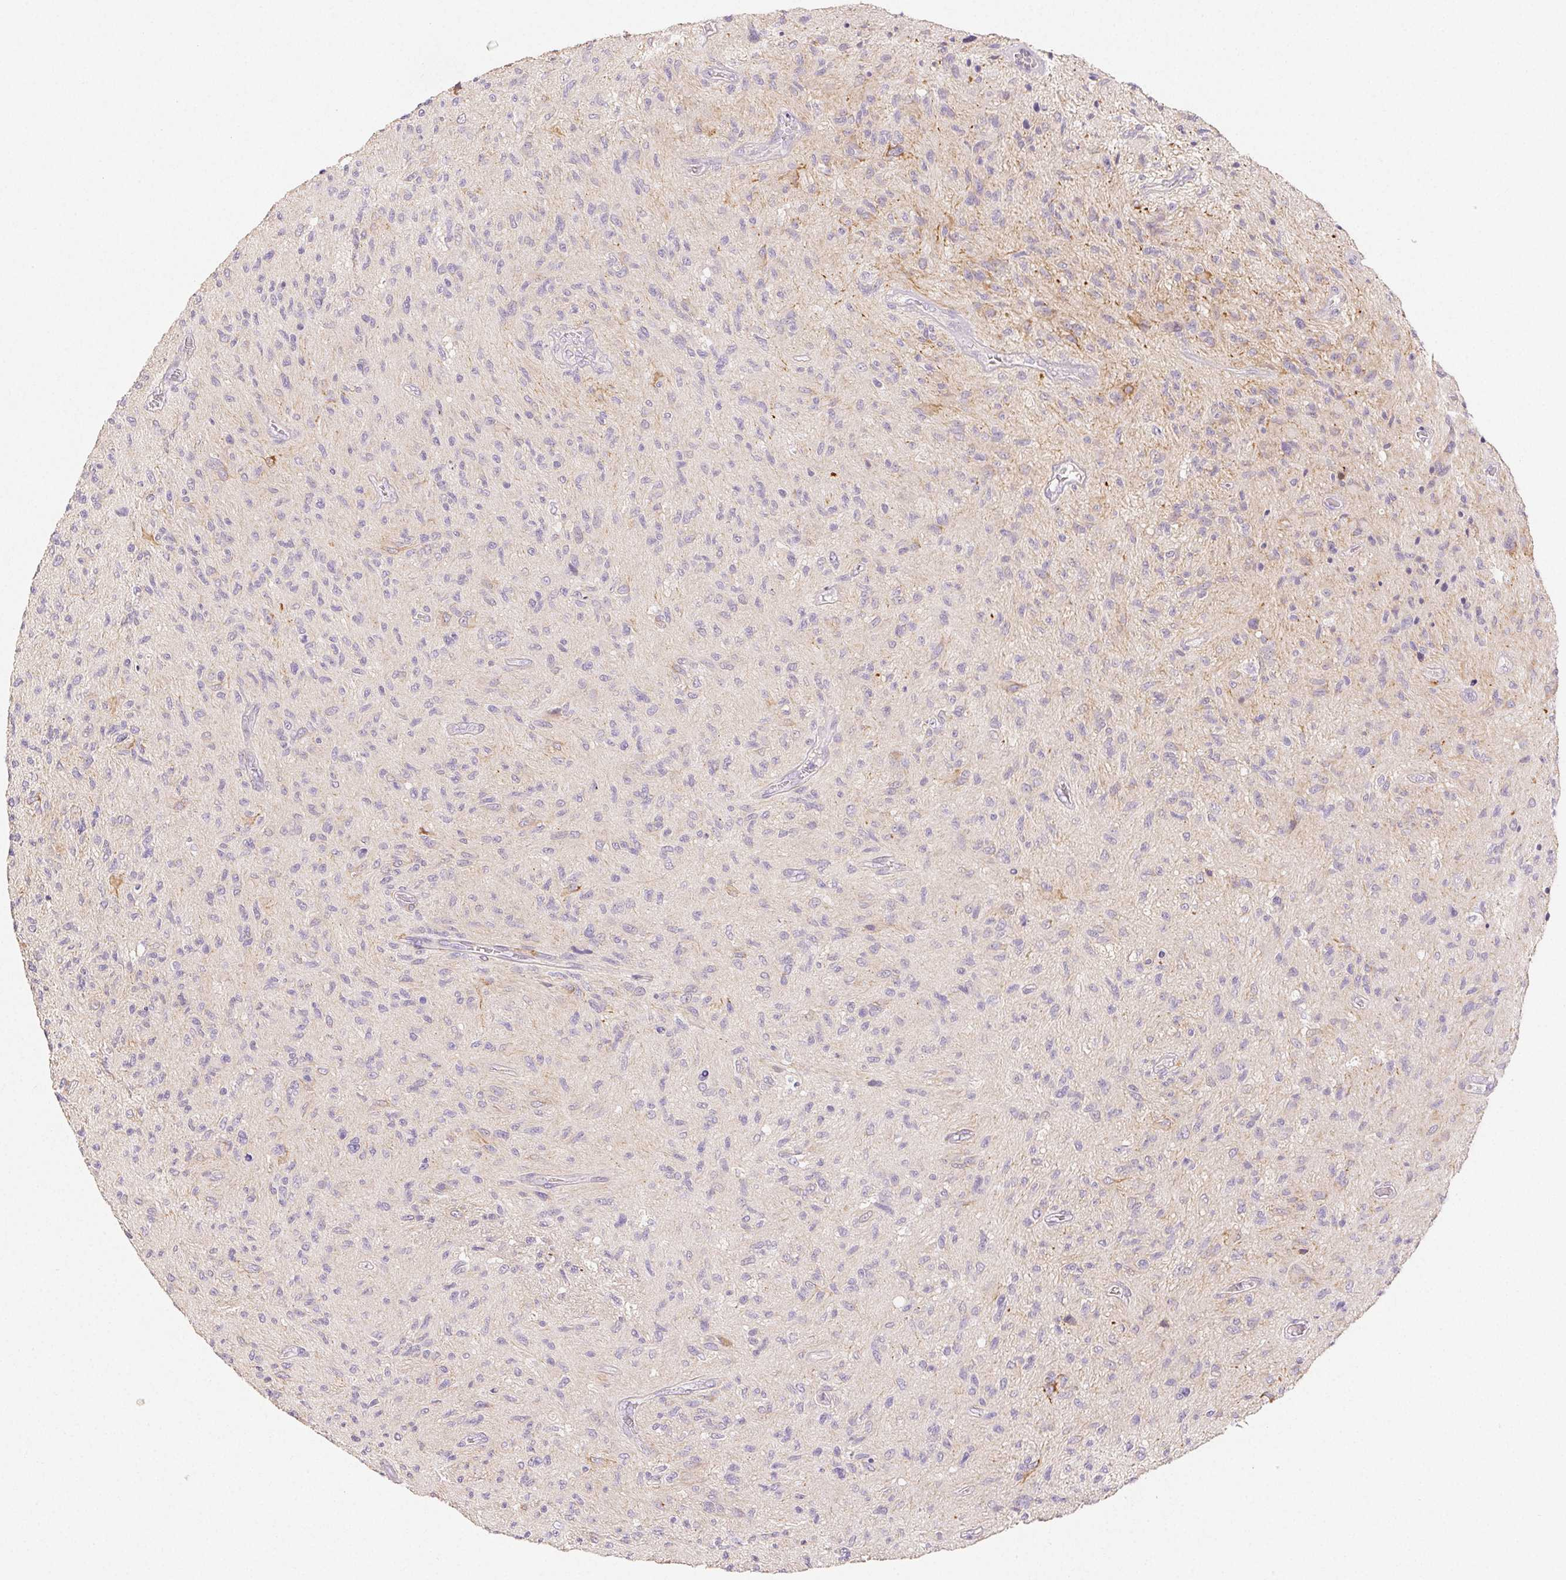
{"staining": {"intensity": "negative", "quantity": "none", "location": "none"}, "tissue": "glioma", "cell_type": "Tumor cells", "image_type": "cancer", "snomed": [{"axis": "morphology", "description": "Glioma, malignant, High grade"}, {"axis": "topography", "description": "Brain"}], "caption": "A high-resolution image shows immunohistochemistry staining of malignant glioma (high-grade), which exhibits no significant expression in tumor cells.", "gene": "ACVR1B", "patient": {"sex": "male", "age": 54}}